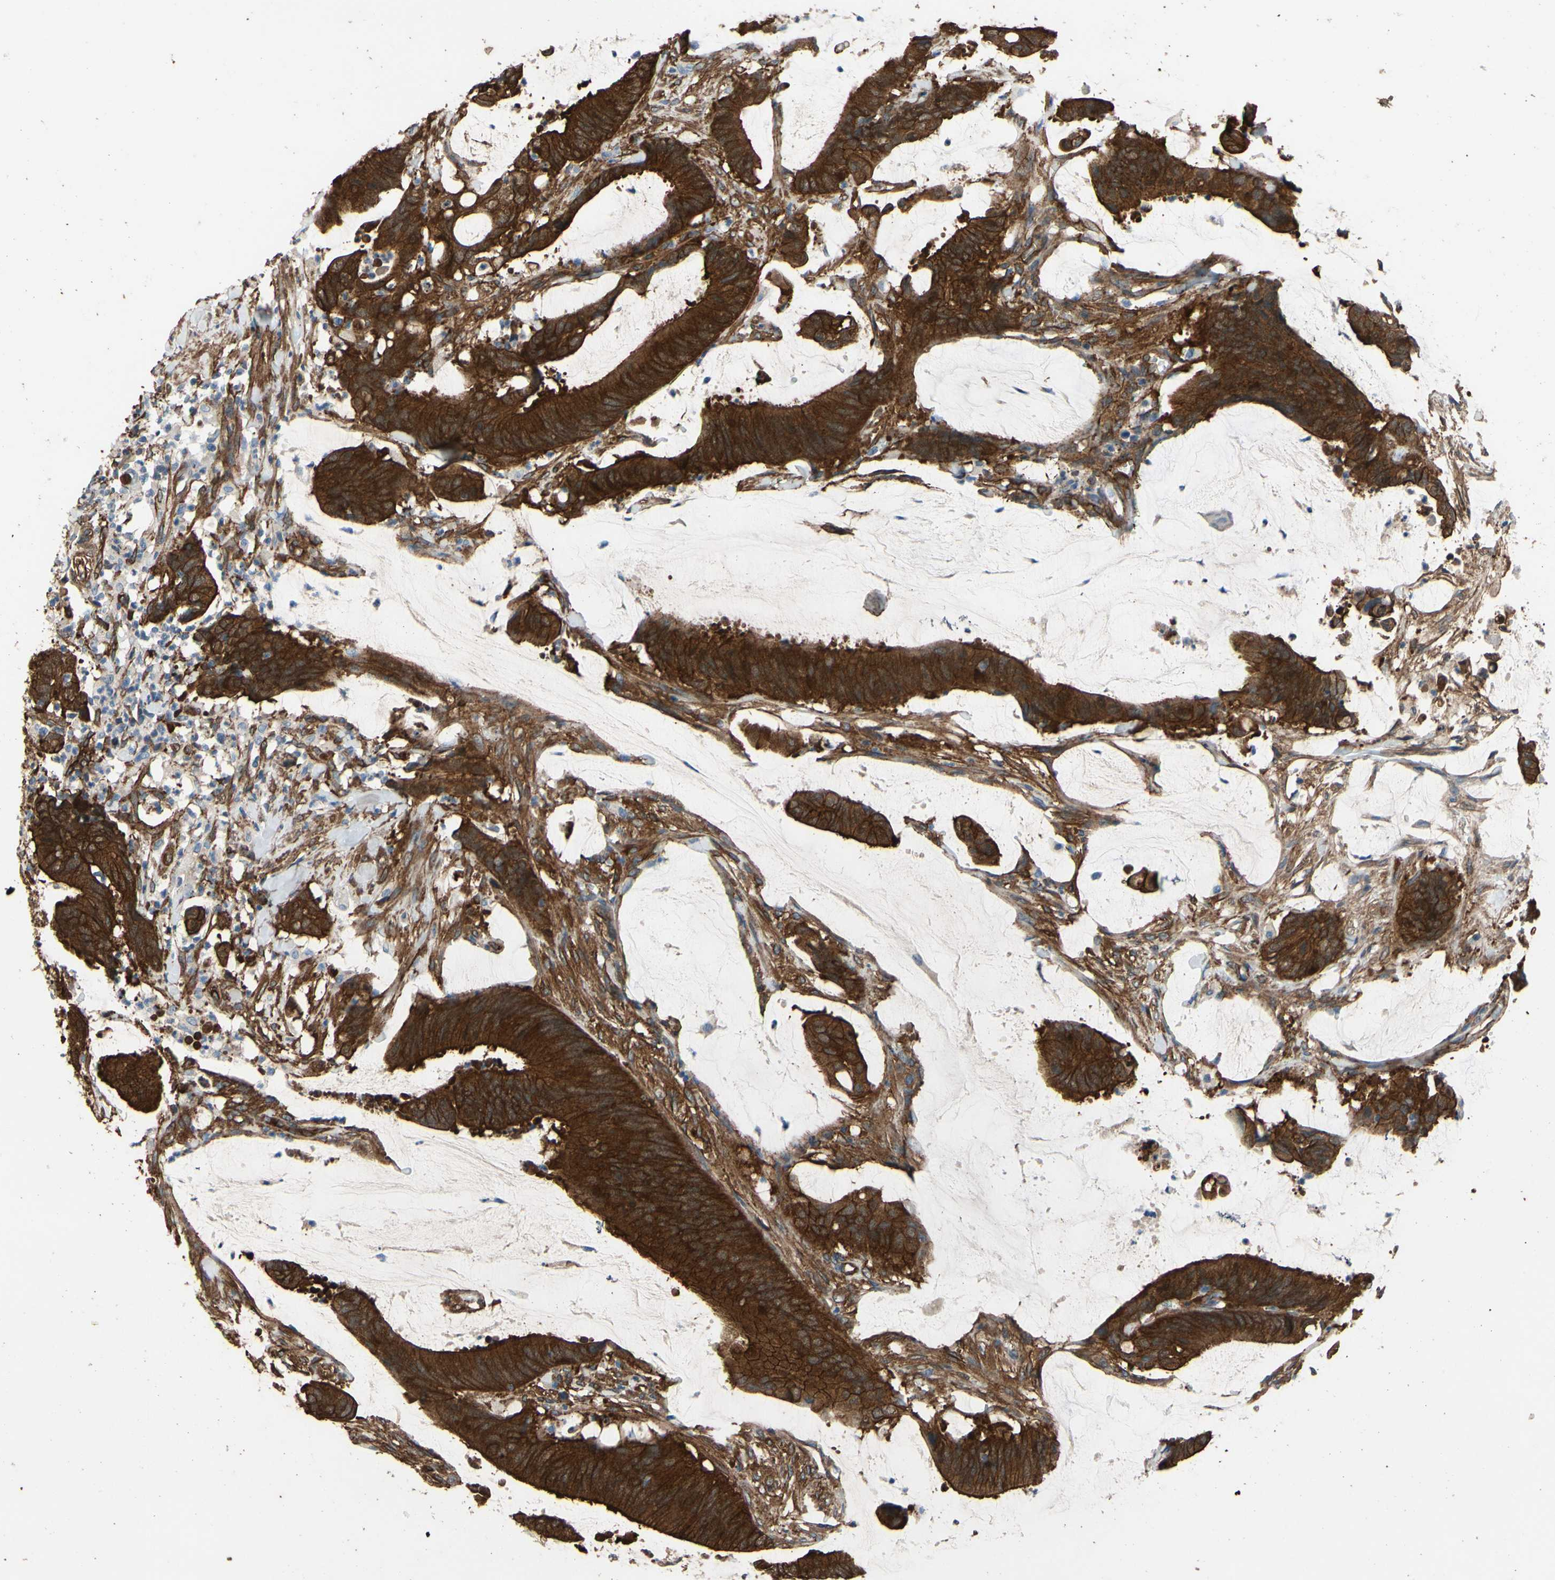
{"staining": {"intensity": "strong", "quantity": ">75%", "location": "cytoplasmic/membranous"}, "tissue": "colorectal cancer", "cell_type": "Tumor cells", "image_type": "cancer", "snomed": [{"axis": "morphology", "description": "Adenocarcinoma, NOS"}, {"axis": "topography", "description": "Rectum"}], "caption": "Immunohistochemistry image of human colorectal adenocarcinoma stained for a protein (brown), which displays high levels of strong cytoplasmic/membranous staining in approximately >75% of tumor cells.", "gene": "CTTNBP2", "patient": {"sex": "female", "age": 66}}